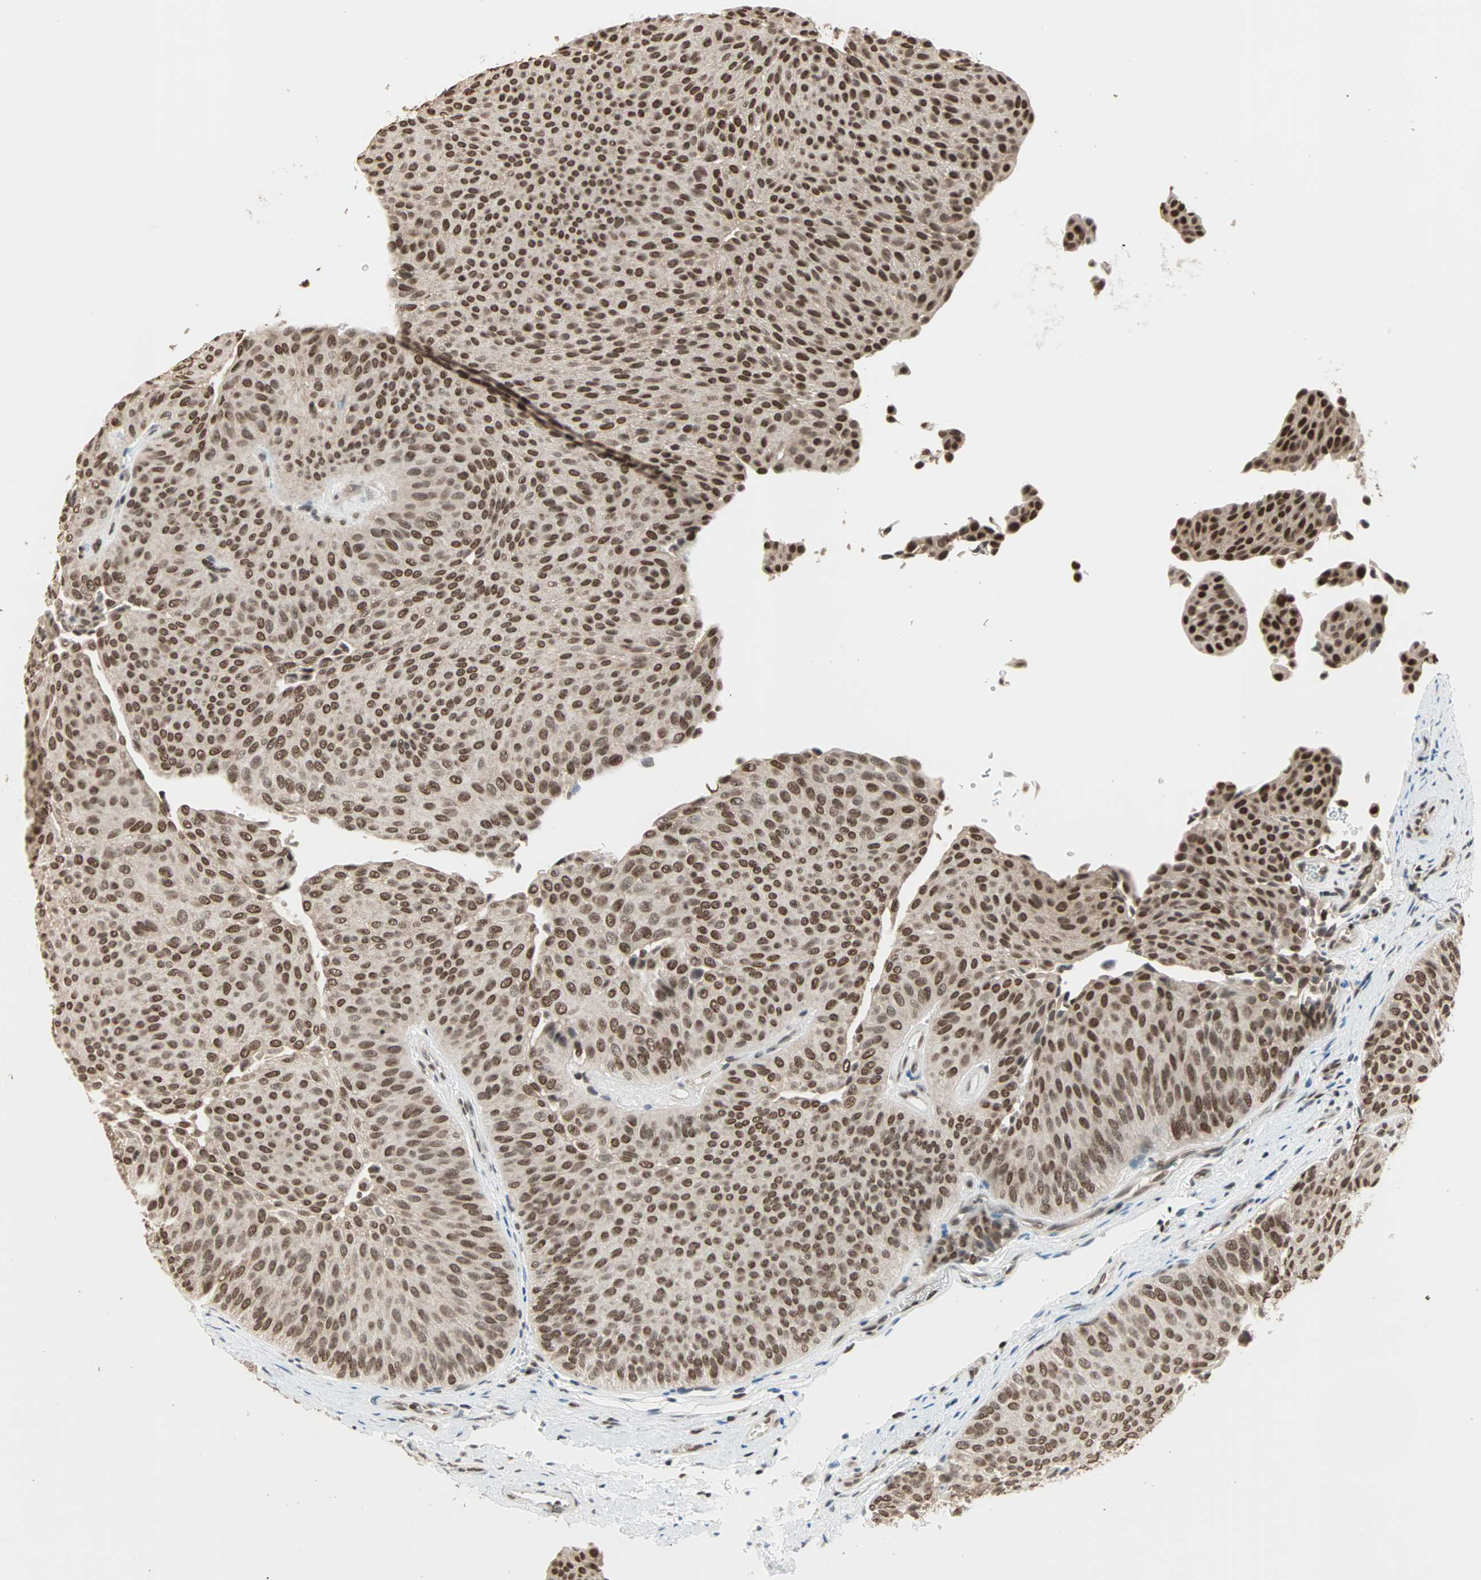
{"staining": {"intensity": "strong", "quantity": ">75%", "location": "nuclear"}, "tissue": "urothelial cancer", "cell_type": "Tumor cells", "image_type": "cancer", "snomed": [{"axis": "morphology", "description": "Urothelial carcinoma, Low grade"}, {"axis": "topography", "description": "Urinary bladder"}], "caption": "A high-resolution micrograph shows immunohistochemistry (IHC) staining of urothelial cancer, which exhibits strong nuclear staining in approximately >75% of tumor cells.", "gene": "DAZAP1", "patient": {"sex": "female", "age": 60}}